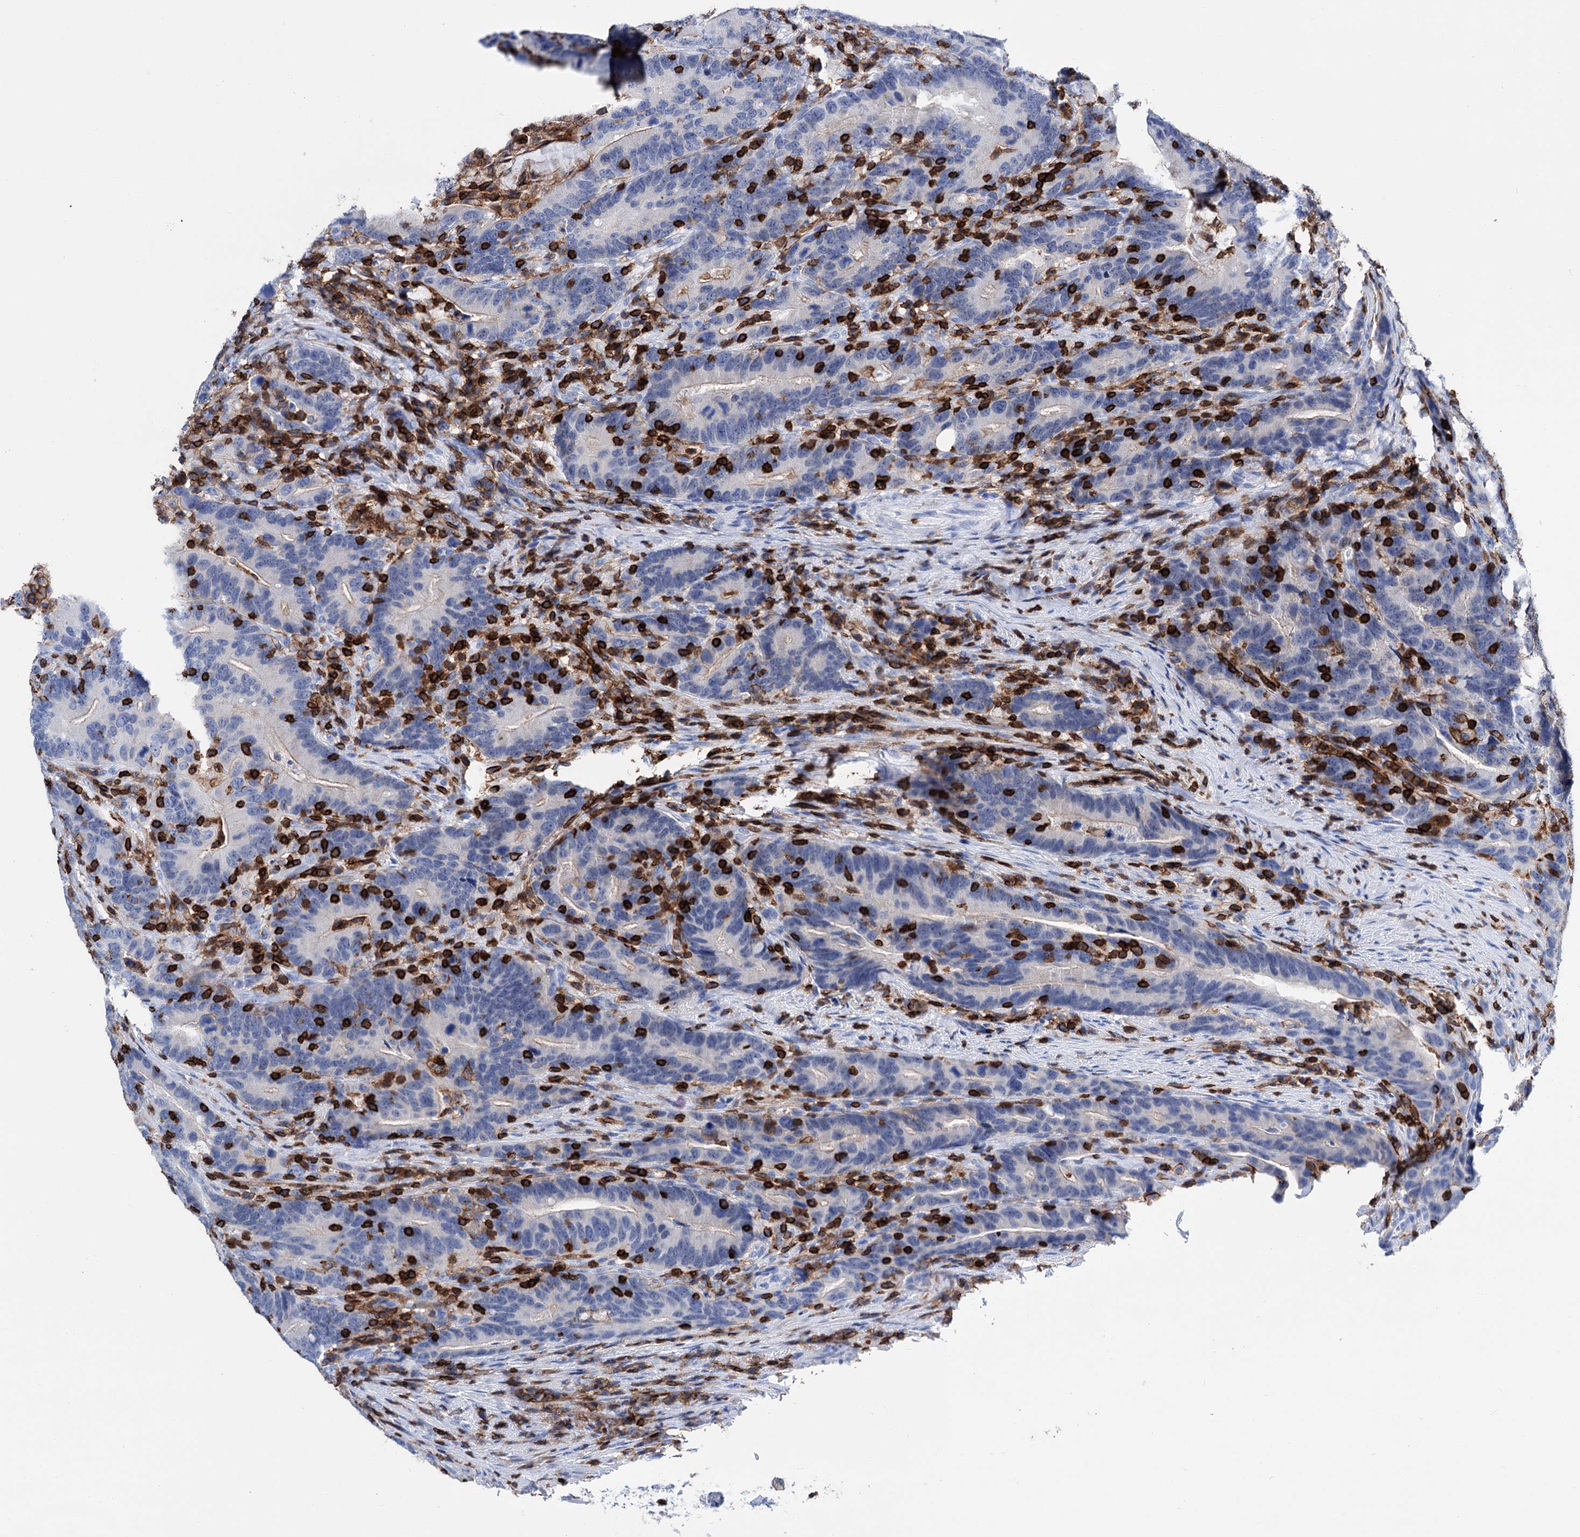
{"staining": {"intensity": "negative", "quantity": "none", "location": "none"}, "tissue": "colorectal cancer", "cell_type": "Tumor cells", "image_type": "cancer", "snomed": [{"axis": "morphology", "description": "Adenocarcinoma, NOS"}, {"axis": "topography", "description": "Colon"}], "caption": "High power microscopy photomicrograph of an IHC histopathology image of colorectal adenocarcinoma, revealing no significant staining in tumor cells.", "gene": "DEF6", "patient": {"sex": "female", "age": 66}}